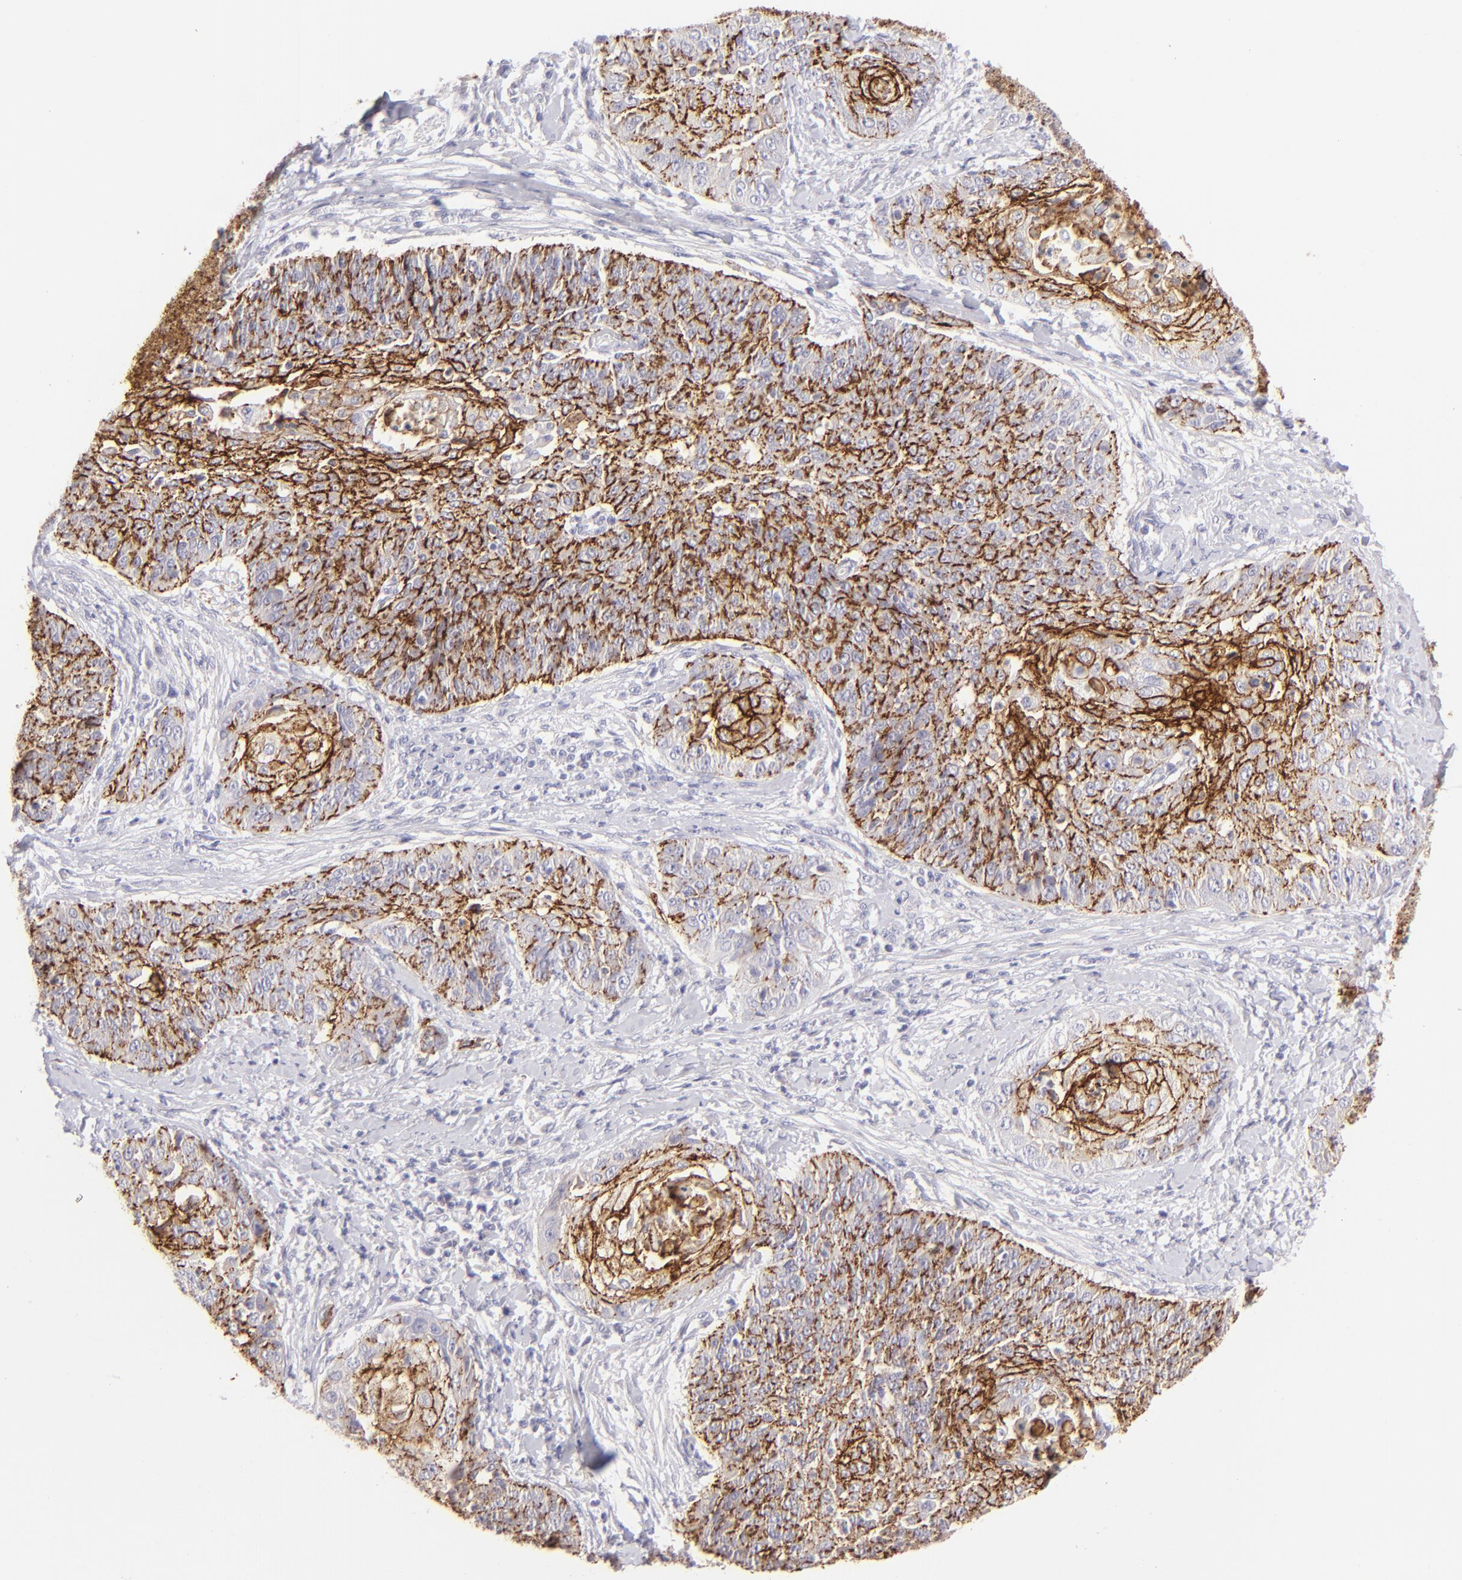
{"staining": {"intensity": "moderate", "quantity": "25%-75%", "location": "cytoplasmic/membranous"}, "tissue": "cervical cancer", "cell_type": "Tumor cells", "image_type": "cancer", "snomed": [{"axis": "morphology", "description": "Squamous cell carcinoma, NOS"}, {"axis": "topography", "description": "Cervix"}], "caption": "This is an image of immunohistochemistry (IHC) staining of cervical cancer, which shows moderate expression in the cytoplasmic/membranous of tumor cells.", "gene": "CLDN4", "patient": {"sex": "female", "age": 64}}